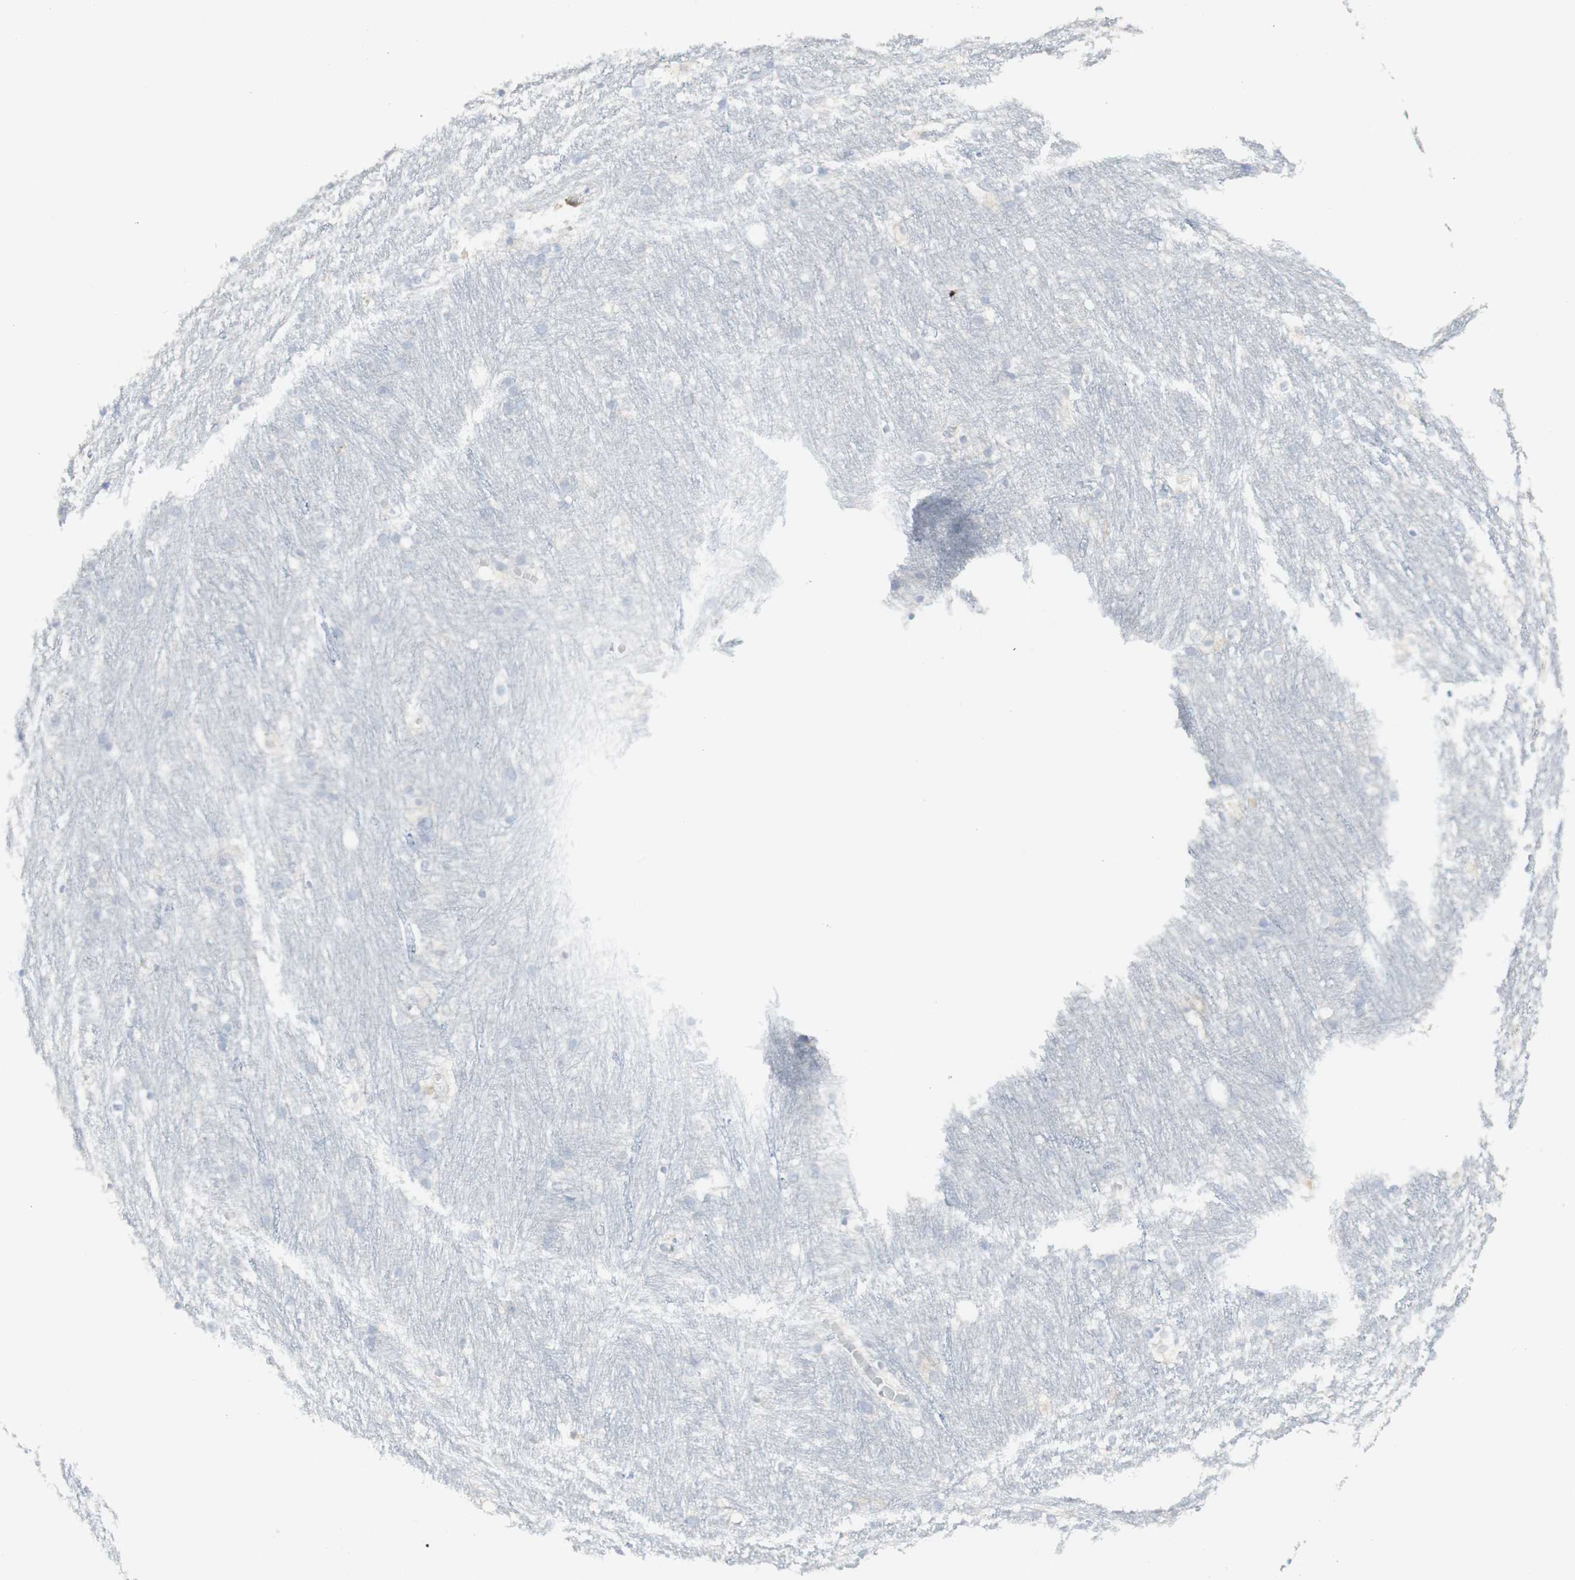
{"staining": {"intensity": "negative", "quantity": "none", "location": "none"}, "tissue": "caudate", "cell_type": "Glial cells", "image_type": "normal", "snomed": [{"axis": "morphology", "description": "Normal tissue, NOS"}, {"axis": "topography", "description": "Lateral ventricle wall"}], "caption": "Protein analysis of benign caudate reveals no significant expression in glial cells.", "gene": "CD207", "patient": {"sex": "female", "age": 19}}